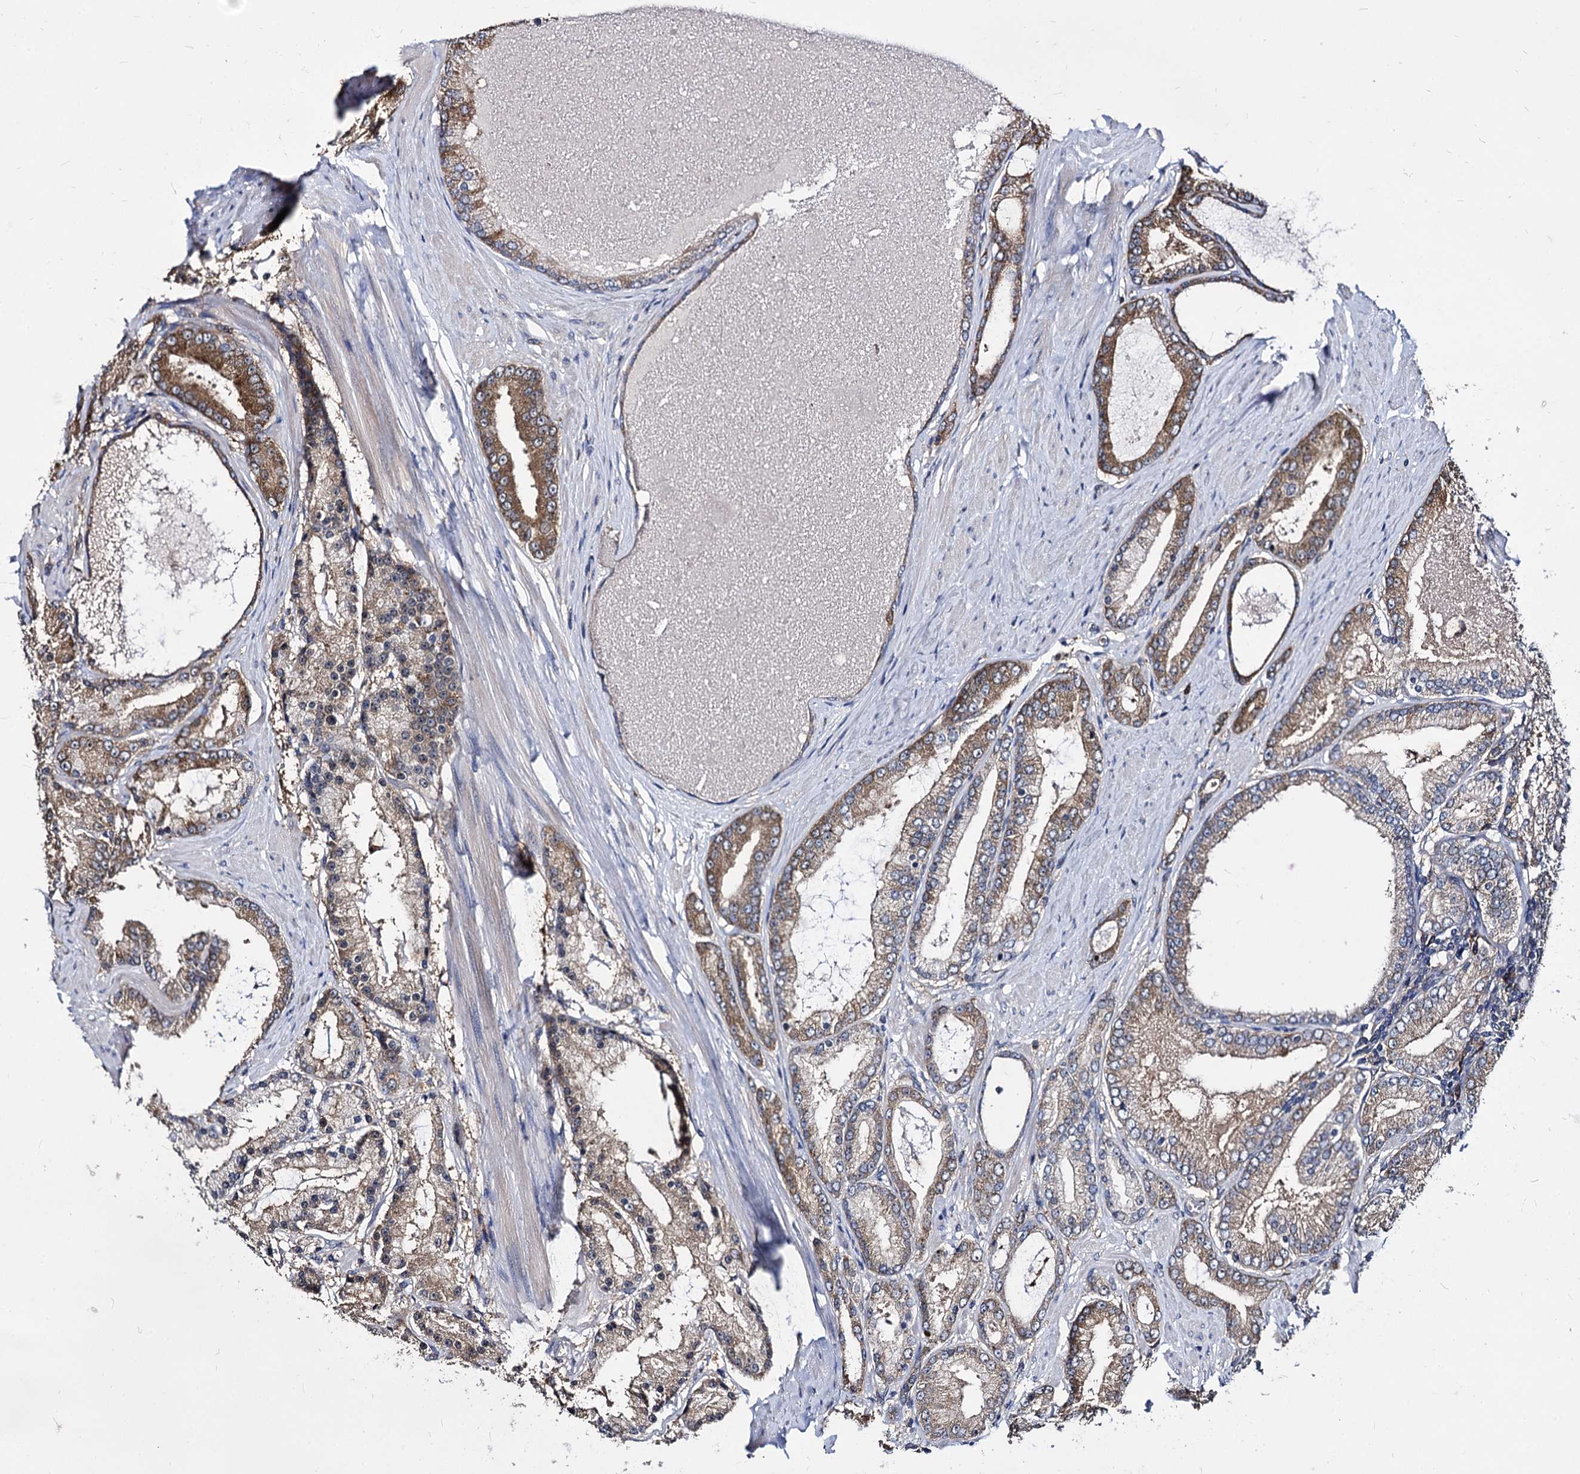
{"staining": {"intensity": "moderate", "quantity": "25%-75%", "location": "cytoplasmic/membranous"}, "tissue": "prostate cancer", "cell_type": "Tumor cells", "image_type": "cancer", "snomed": [{"axis": "morphology", "description": "Adenocarcinoma, High grade"}, {"axis": "topography", "description": "Prostate"}], "caption": "Protein staining of prostate cancer (high-grade adenocarcinoma) tissue demonstrates moderate cytoplasmic/membranous expression in approximately 25%-75% of tumor cells.", "gene": "NME1", "patient": {"sex": "male", "age": 59}}